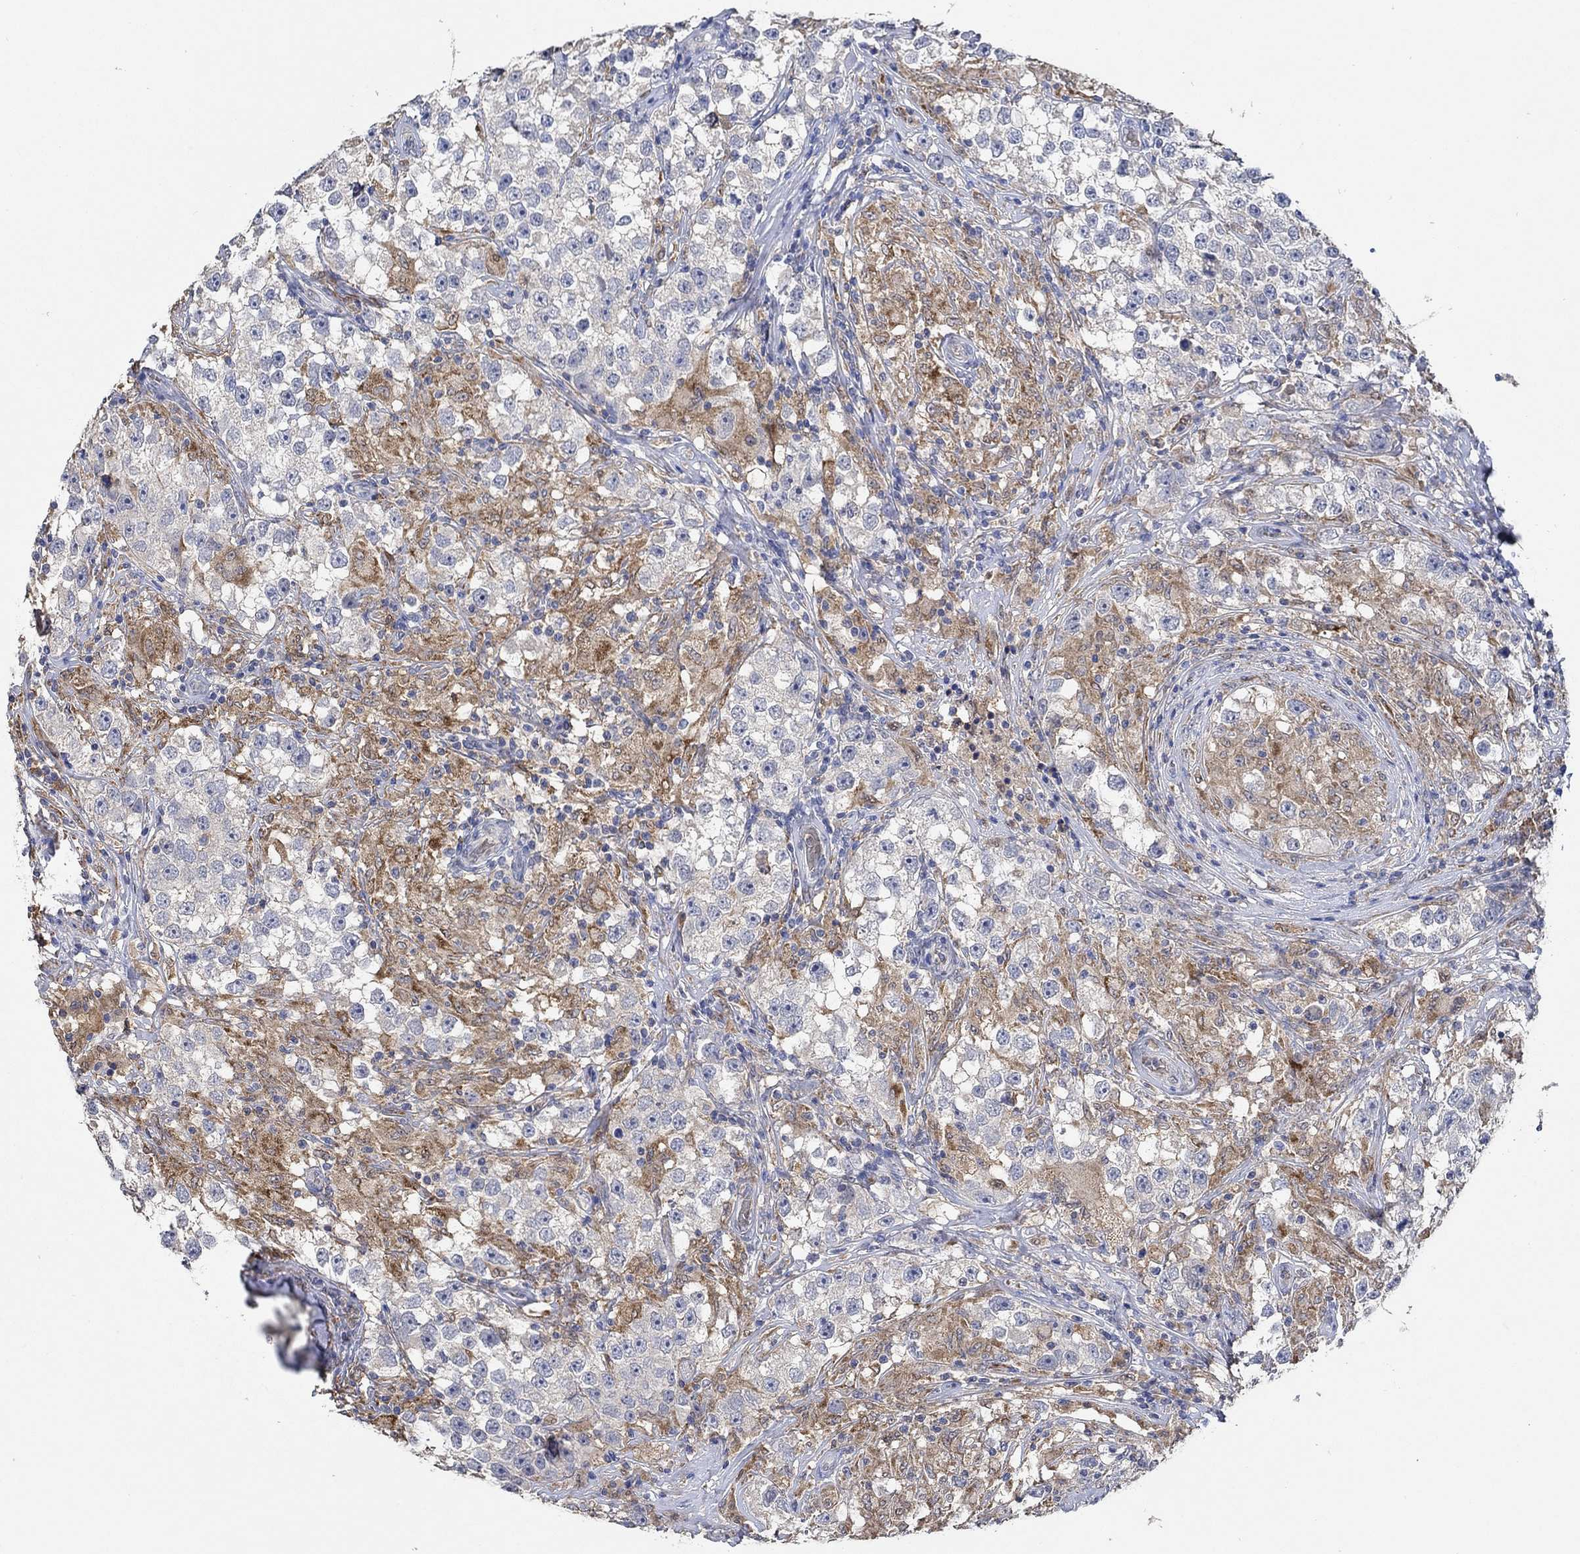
{"staining": {"intensity": "weak", "quantity": "<25%", "location": "cytoplasmic/membranous"}, "tissue": "testis cancer", "cell_type": "Tumor cells", "image_type": "cancer", "snomed": [{"axis": "morphology", "description": "Seminoma, NOS"}, {"axis": "topography", "description": "Testis"}], "caption": "This is an immunohistochemistry image of human seminoma (testis). There is no expression in tumor cells.", "gene": "MPP1", "patient": {"sex": "male", "age": 46}}